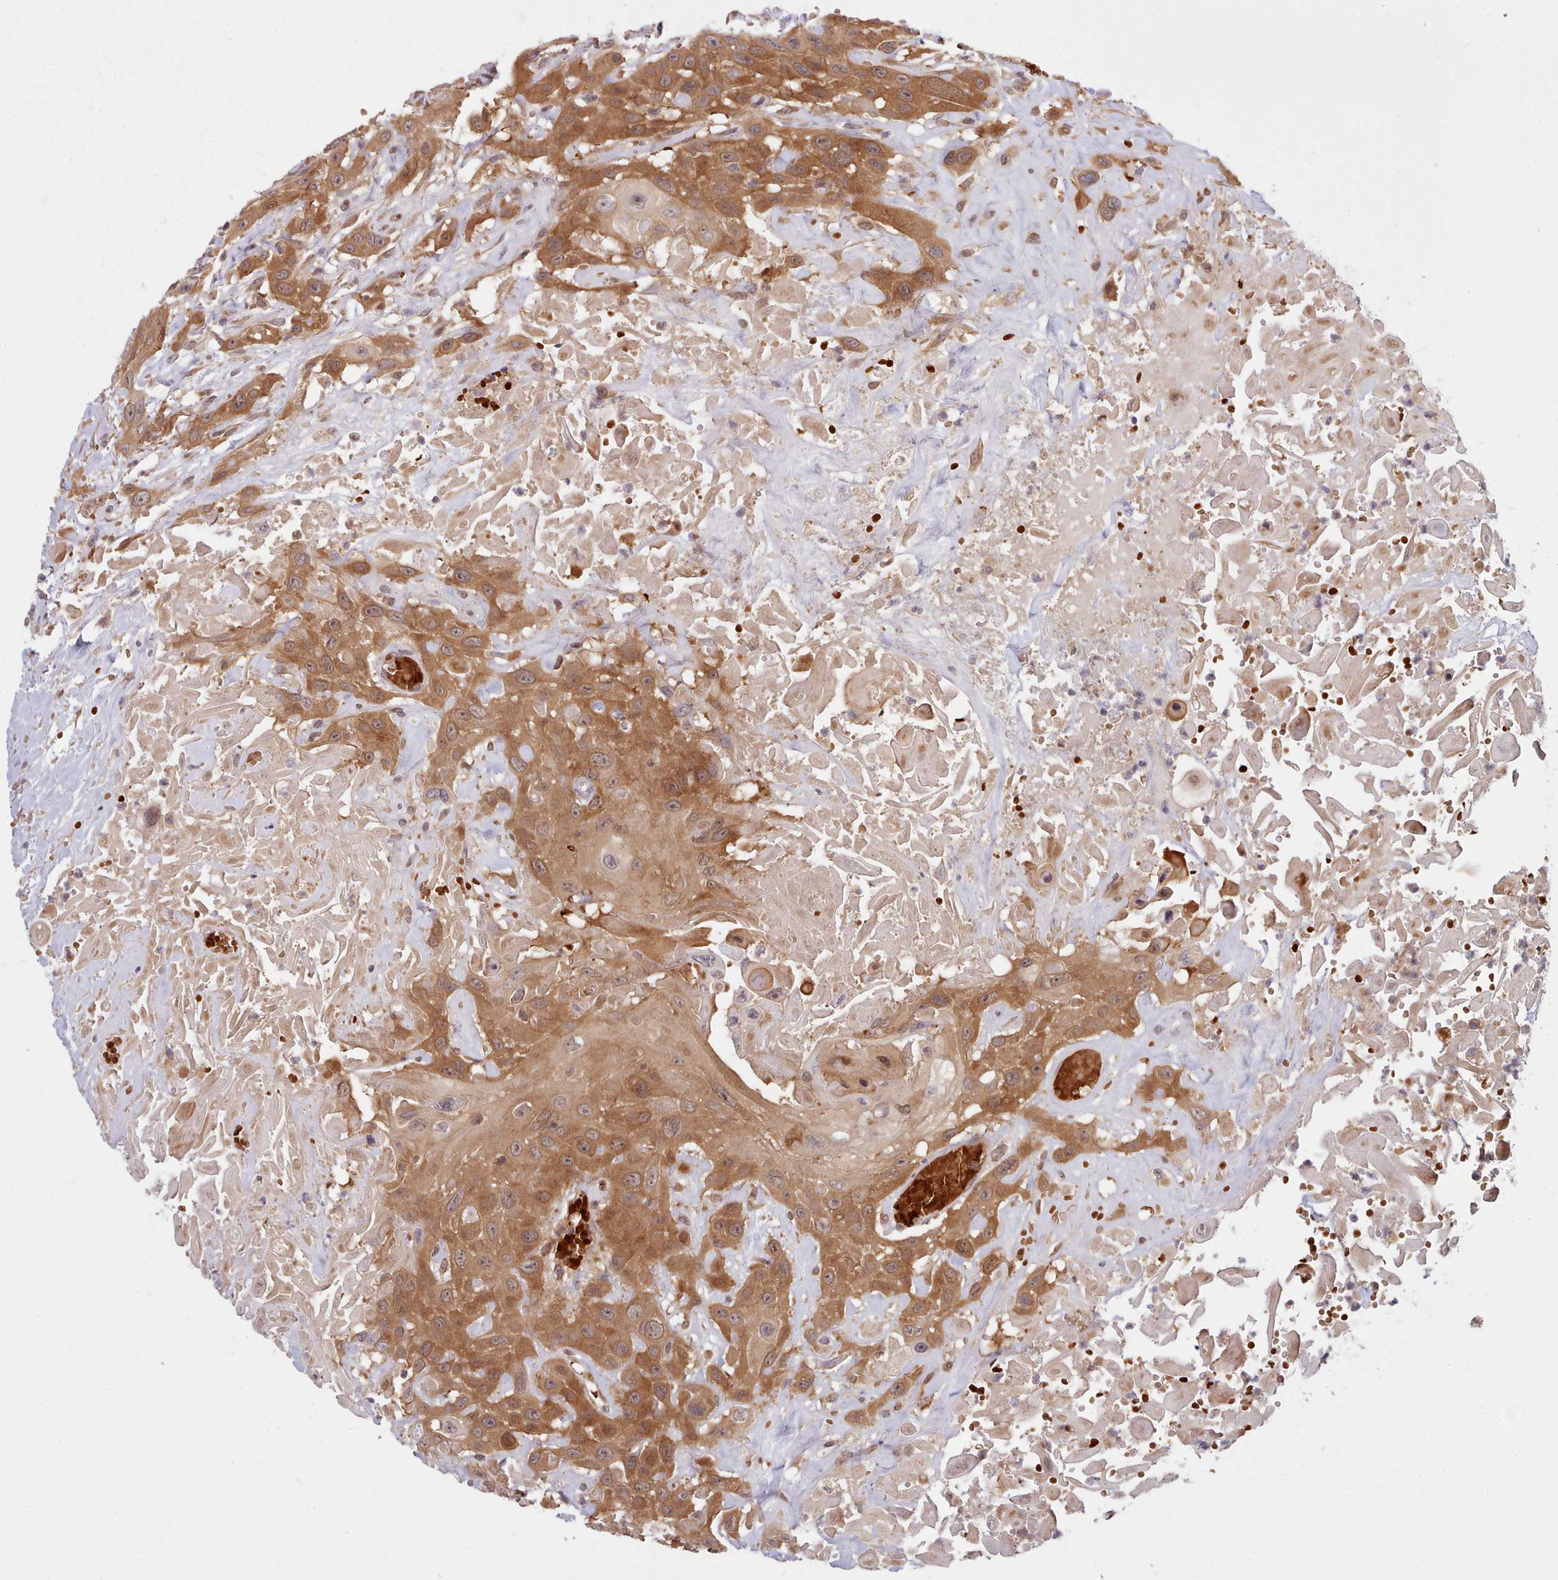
{"staining": {"intensity": "moderate", "quantity": ">75%", "location": "cytoplasmic/membranous,nuclear"}, "tissue": "head and neck cancer", "cell_type": "Tumor cells", "image_type": "cancer", "snomed": [{"axis": "morphology", "description": "Squamous cell carcinoma, NOS"}, {"axis": "topography", "description": "Head-Neck"}], "caption": "This micrograph reveals head and neck cancer stained with IHC to label a protein in brown. The cytoplasmic/membranous and nuclear of tumor cells show moderate positivity for the protein. Nuclei are counter-stained blue.", "gene": "UBE2G1", "patient": {"sex": "male", "age": 81}}